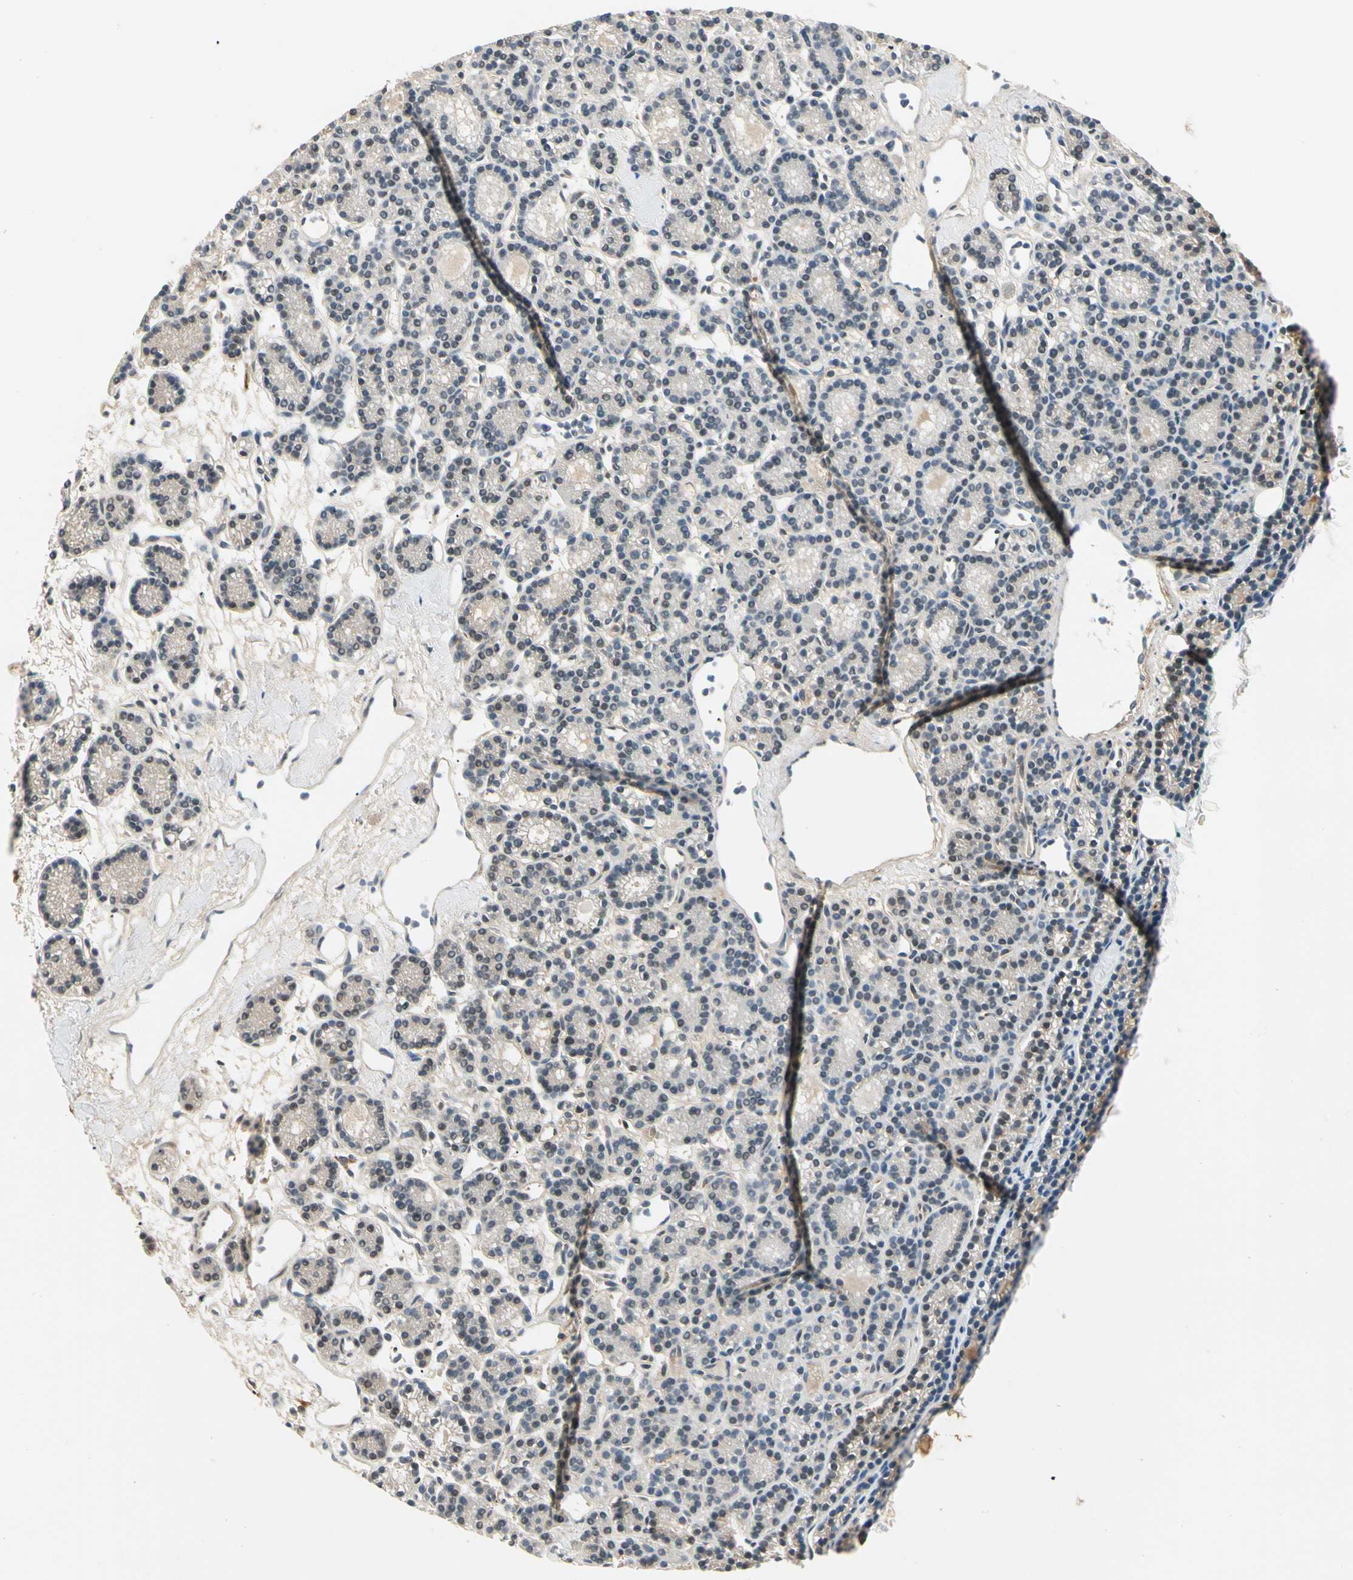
{"staining": {"intensity": "weak", "quantity": "<25%", "location": "cytoplasmic/membranous"}, "tissue": "parathyroid gland", "cell_type": "Glandular cells", "image_type": "normal", "snomed": [{"axis": "morphology", "description": "Normal tissue, NOS"}, {"axis": "topography", "description": "Parathyroid gland"}], "caption": "The micrograph shows no significant expression in glandular cells of parathyroid gland. (DAB (3,3'-diaminobenzidine) immunohistochemistry (IHC) visualized using brightfield microscopy, high magnification).", "gene": "ROCK2", "patient": {"sex": "male", "age": 85}}